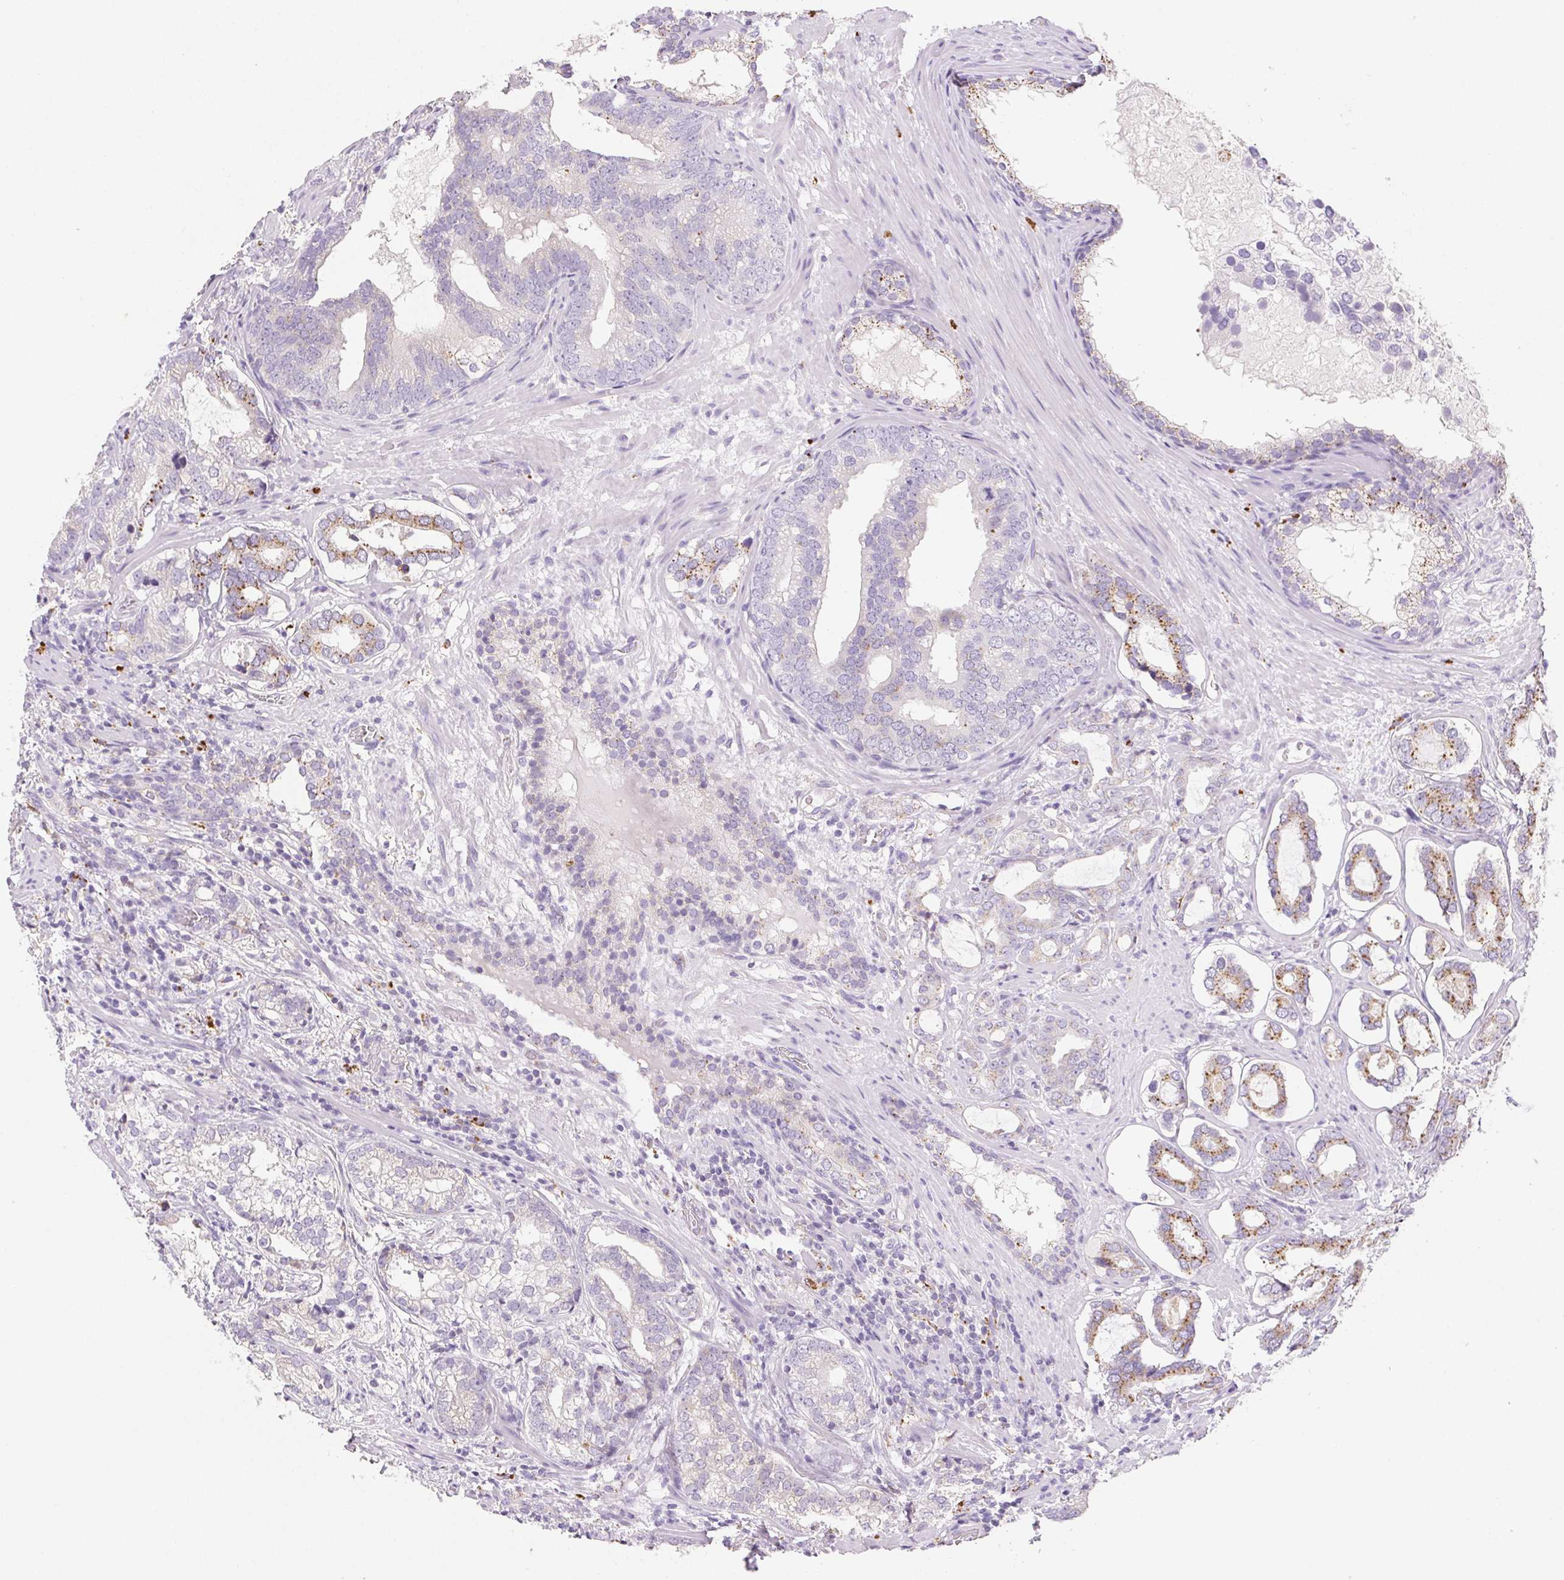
{"staining": {"intensity": "moderate", "quantity": "25%-75%", "location": "cytoplasmic/membranous"}, "tissue": "prostate cancer", "cell_type": "Tumor cells", "image_type": "cancer", "snomed": [{"axis": "morphology", "description": "Adenocarcinoma, High grade"}, {"axis": "topography", "description": "Prostate"}], "caption": "About 25%-75% of tumor cells in human high-grade adenocarcinoma (prostate) show moderate cytoplasmic/membranous protein expression as visualized by brown immunohistochemical staining.", "gene": "LIPA", "patient": {"sex": "male", "age": 75}}